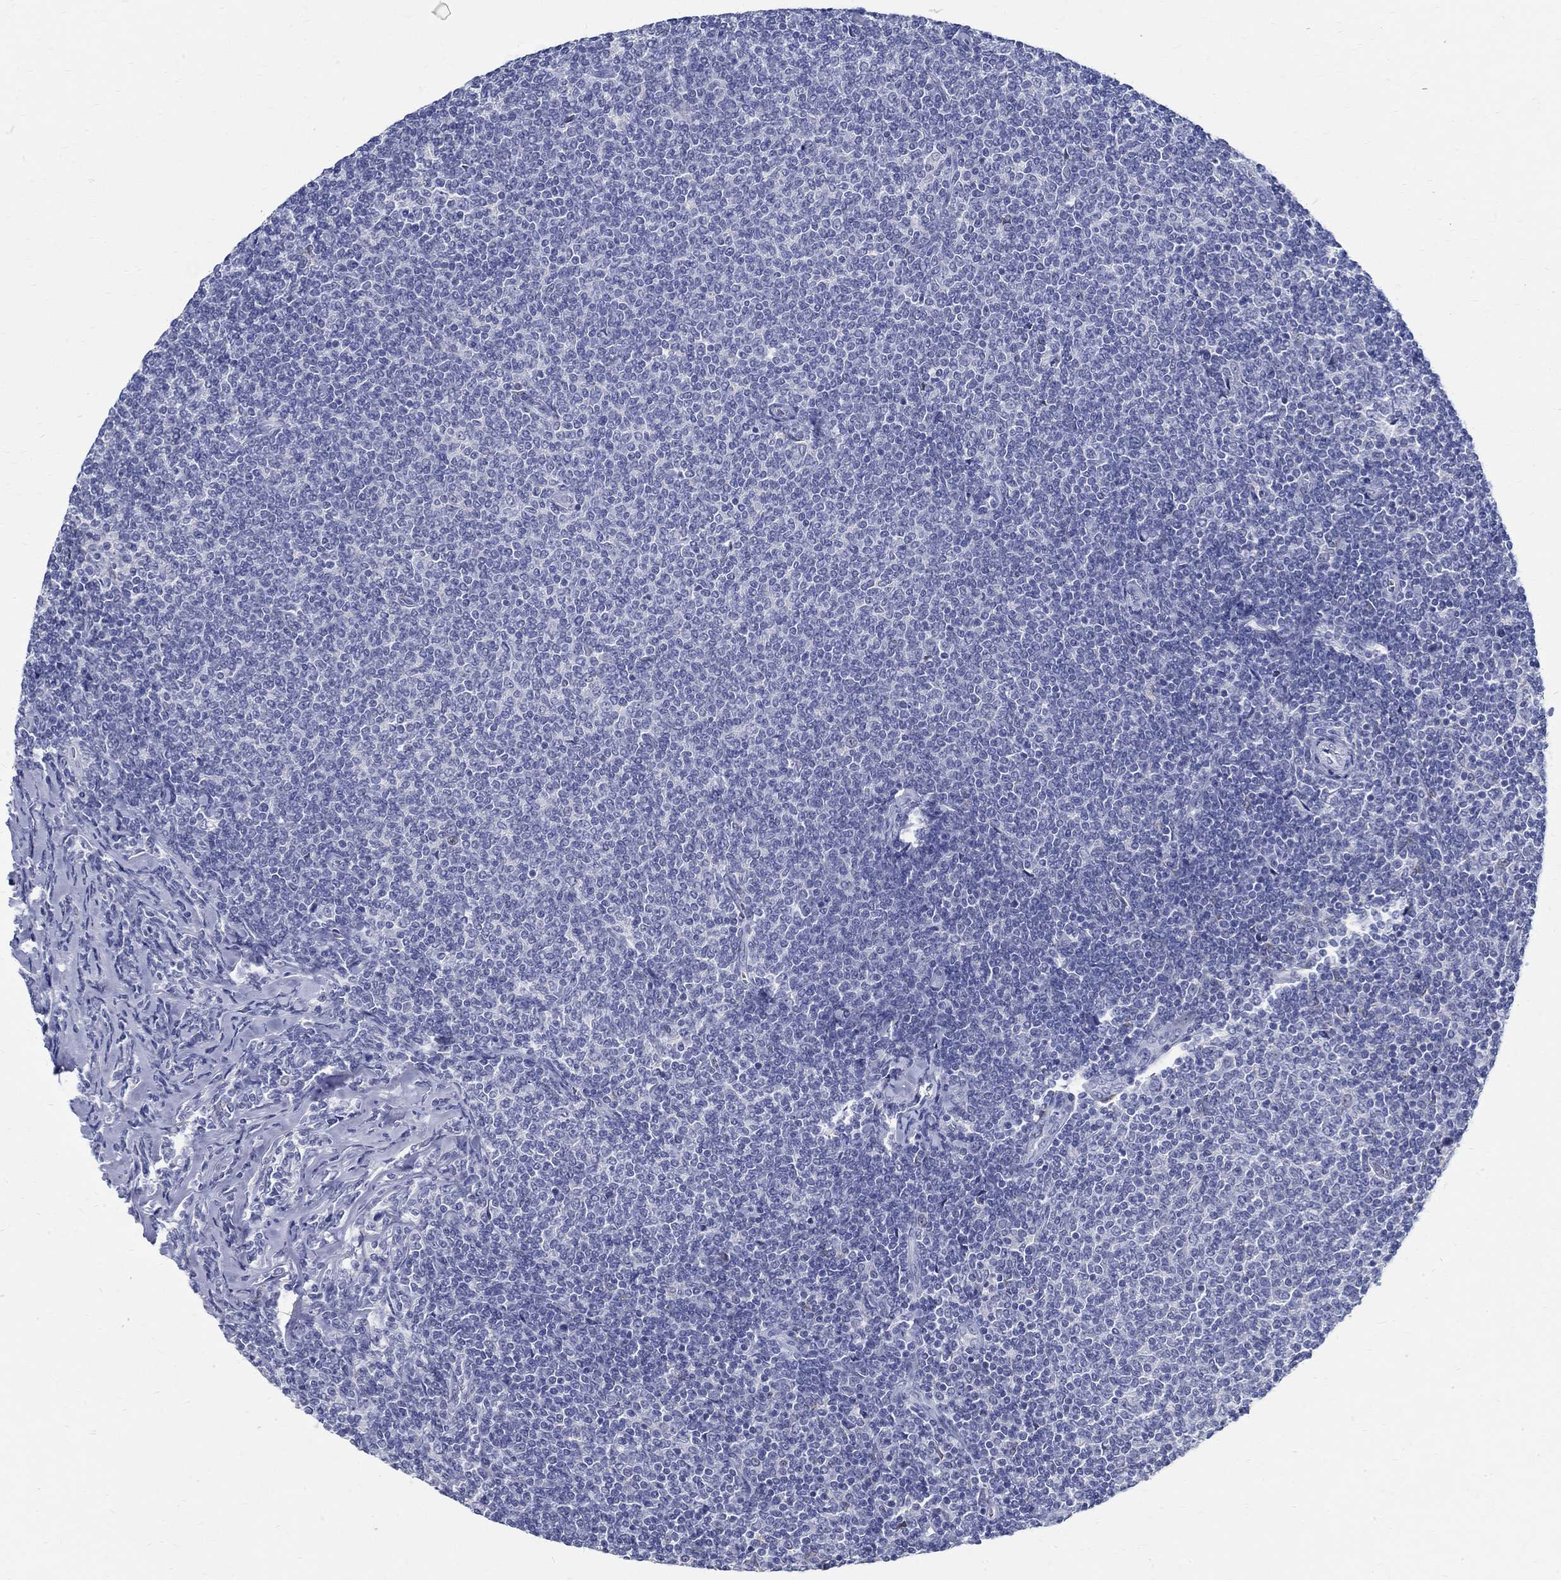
{"staining": {"intensity": "negative", "quantity": "none", "location": "none"}, "tissue": "lymphoma", "cell_type": "Tumor cells", "image_type": "cancer", "snomed": [{"axis": "morphology", "description": "Malignant lymphoma, non-Hodgkin's type, Low grade"}, {"axis": "topography", "description": "Lymph node"}], "caption": "Immunohistochemistry (IHC) histopathology image of neoplastic tissue: lymphoma stained with DAB (3,3'-diaminobenzidine) shows no significant protein staining in tumor cells.", "gene": "BSPRY", "patient": {"sex": "male", "age": 52}}